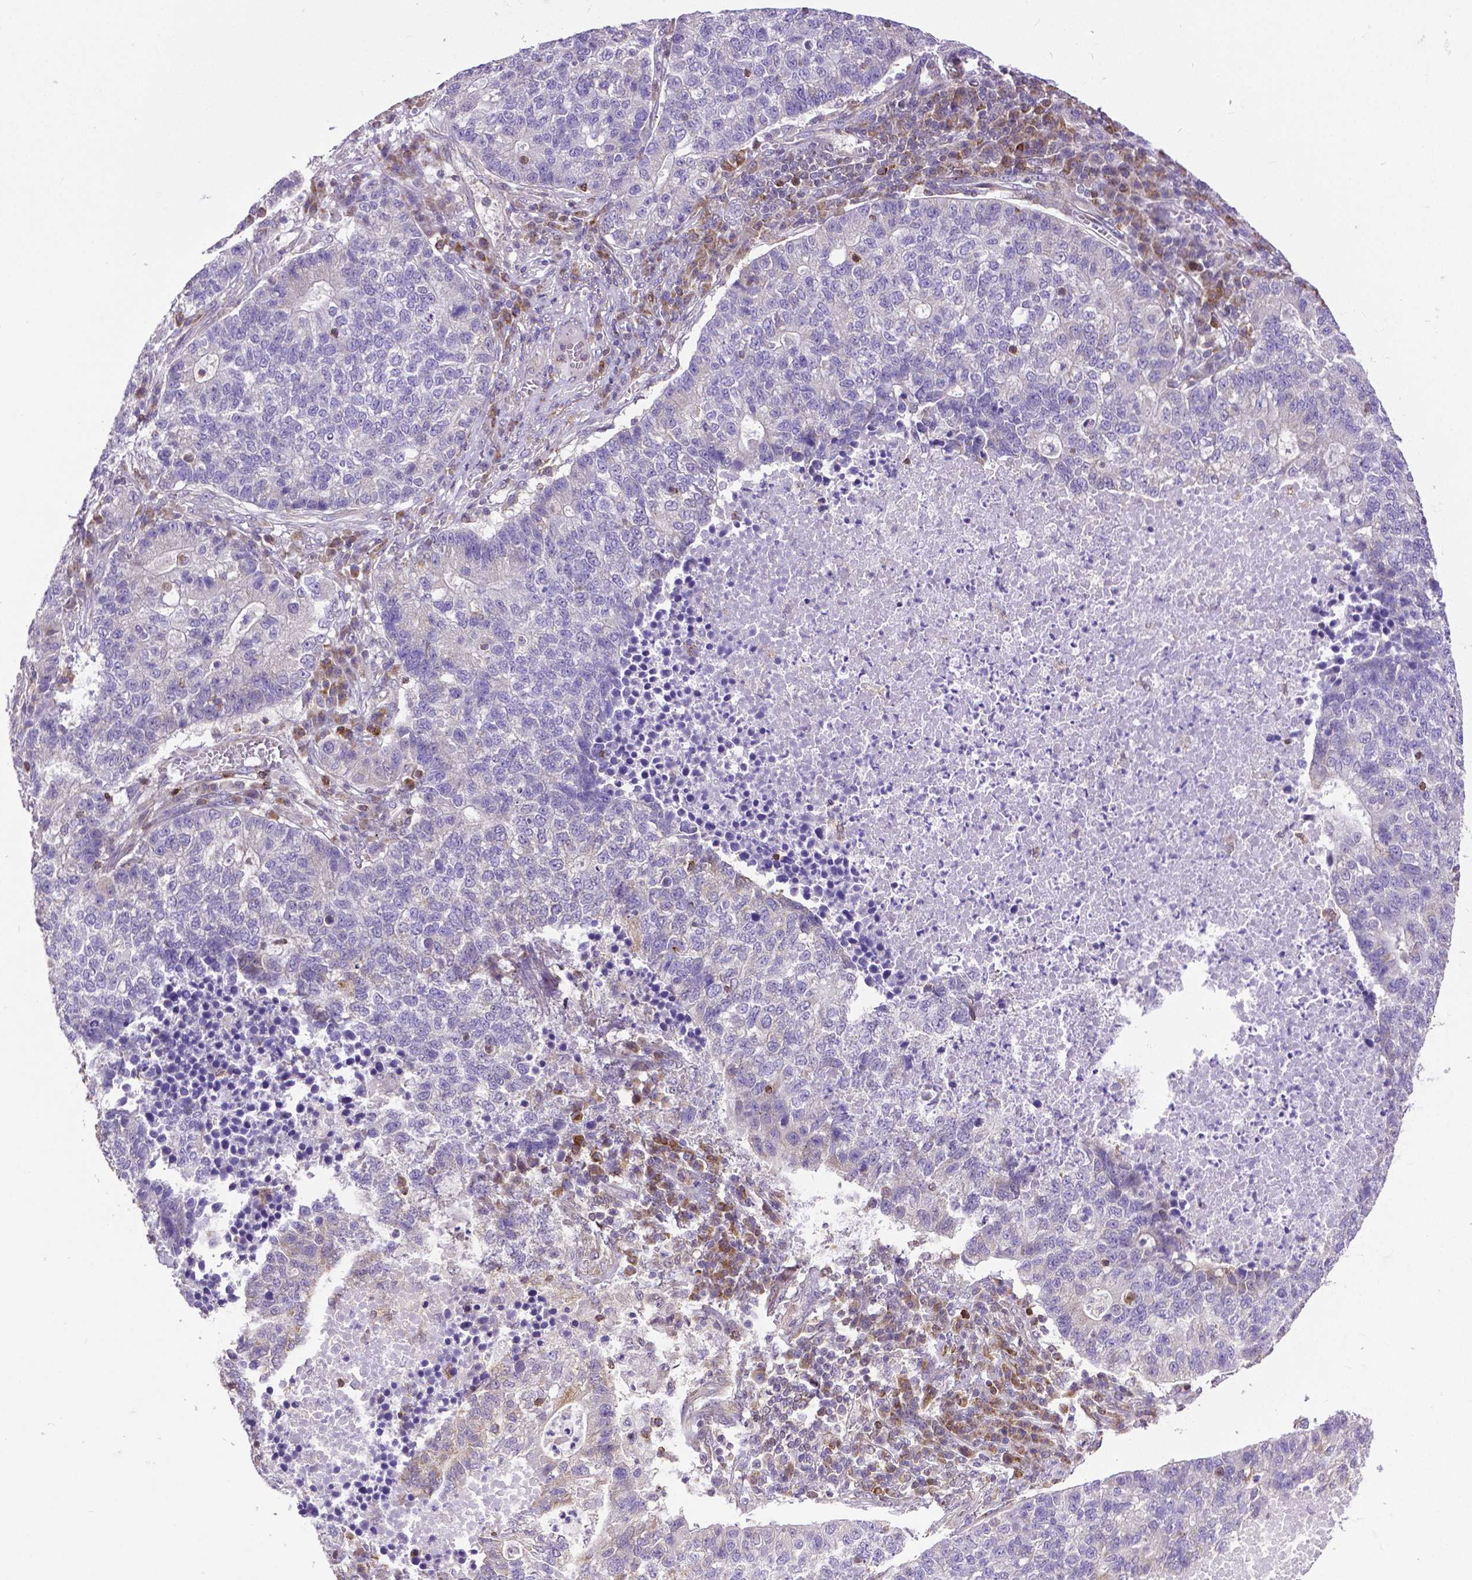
{"staining": {"intensity": "negative", "quantity": "none", "location": "none"}, "tissue": "lung cancer", "cell_type": "Tumor cells", "image_type": "cancer", "snomed": [{"axis": "morphology", "description": "Adenocarcinoma, NOS"}, {"axis": "topography", "description": "Lung"}], "caption": "DAB (3,3'-diaminobenzidine) immunohistochemical staining of lung cancer displays no significant staining in tumor cells.", "gene": "MCL1", "patient": {"sex": "male", "age": 57}}